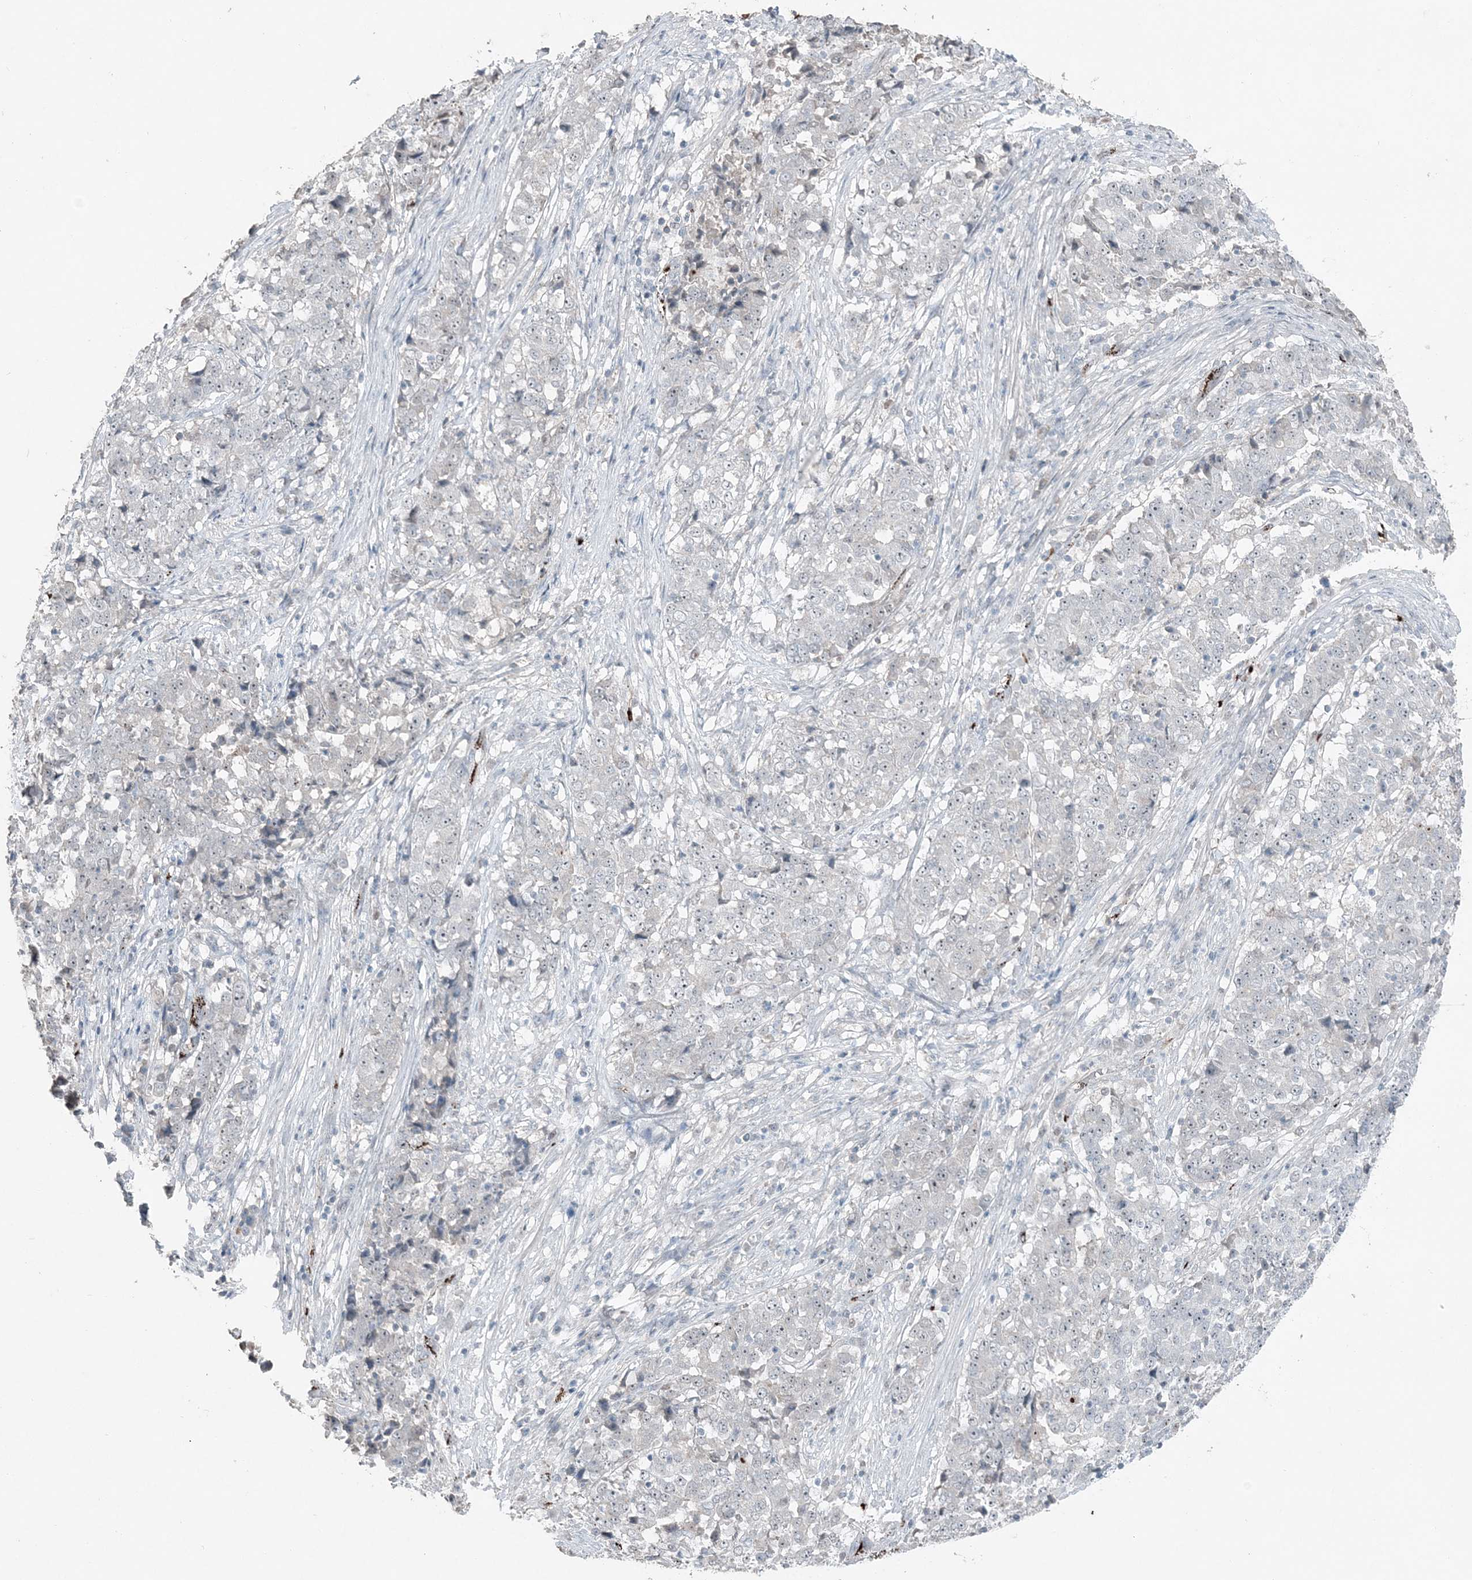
{"staining": {"intensity": "negative", "quantity": "none", "location": "none"}, "tissue": "stomach cancer", "cell_type": "Tumor cells", "image_type": "cancer", "snomed": [{"axis": "morphology", "description": "Adenocarcinoma, NOS"}, {"axis": "topography", "description": "Stomach"}], "caption": "This is an IHC histopathology image of human stomach adenocarcinoma. There is no expression in tumor cells.", "gene": "ELOVL7", "patient": {"sex": "male", "age": 59}}